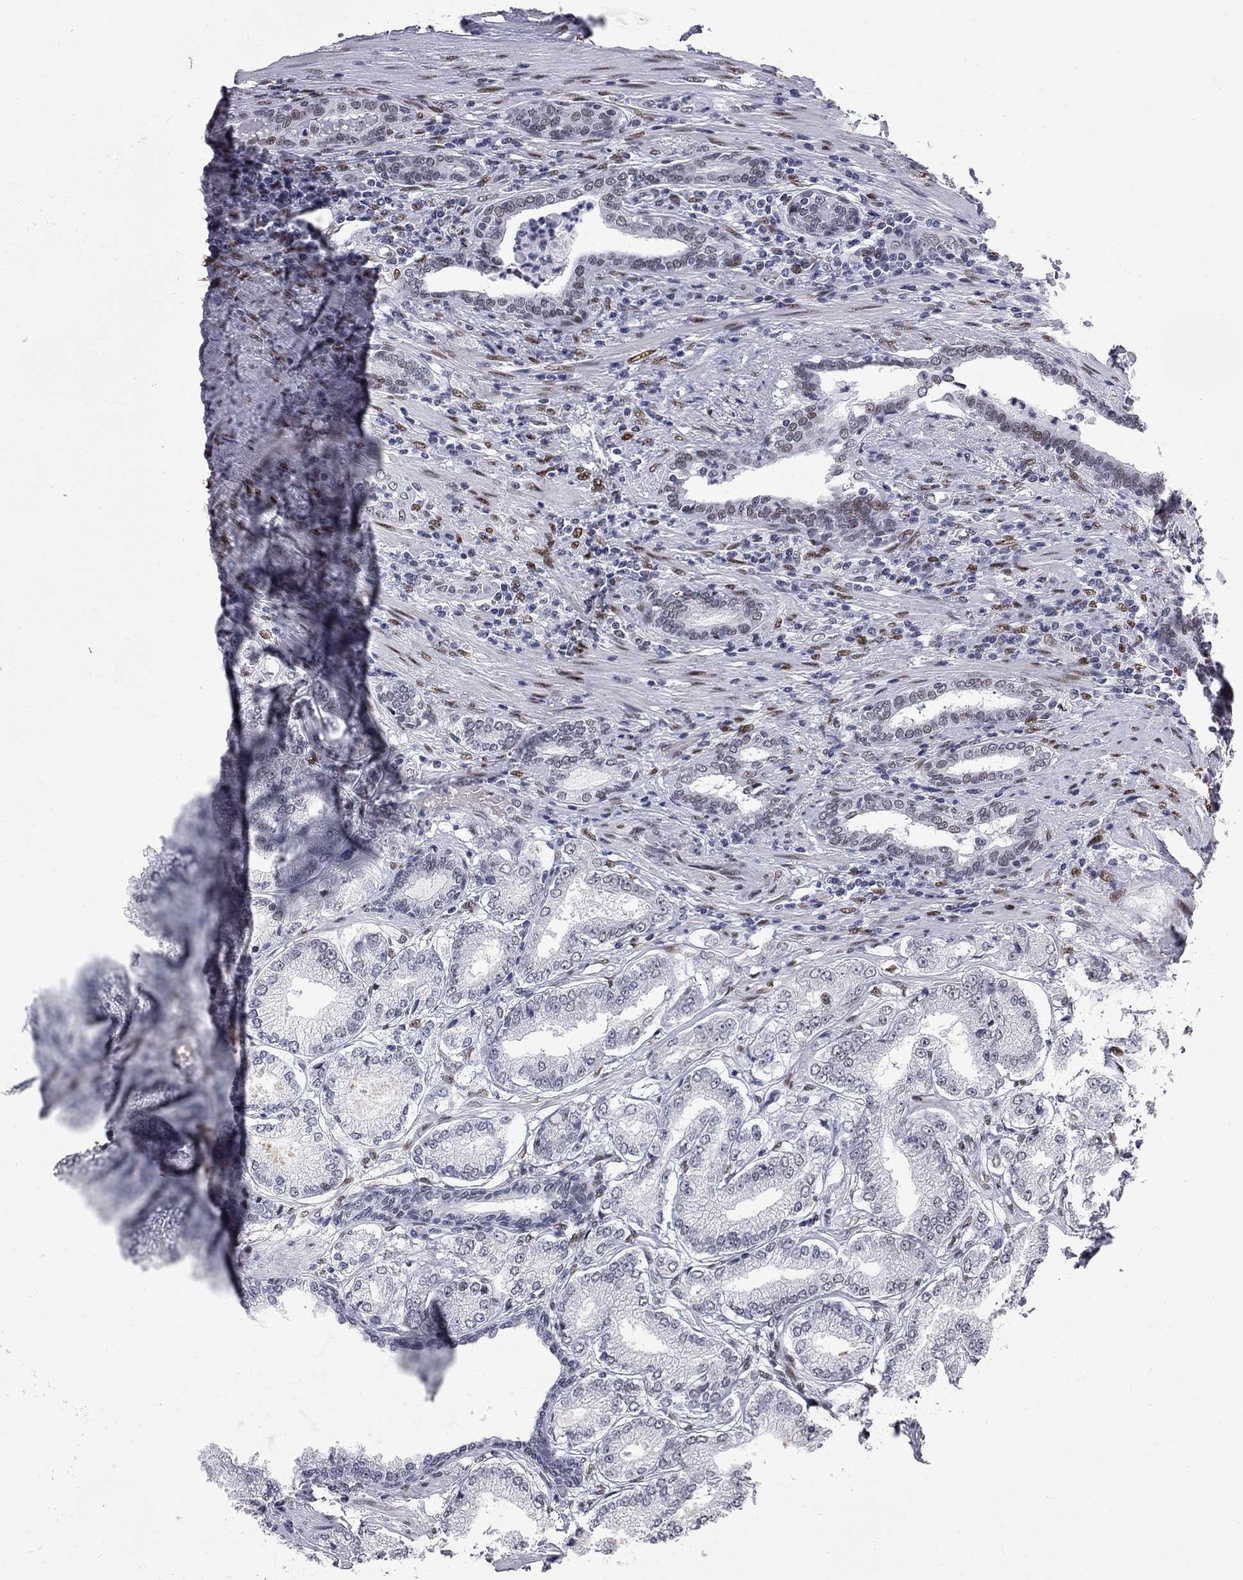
{"staining": {"intensity": "weak", "quantity": "<25%", "location": "nuclear"}, "tissue": "prostate cancer", "cell_type": "Tumor cells", "image_type": "cancer", "snomed": [{"axis": "morphology", "description": "Adenocarcinoma, NOS"}, {"axis": "topography", "description": "Prostate"}], "caption": "Protein analysis of prostate cancer (adenocarcinoma) displays no significant positivity in tumor cells.", "gene": "ZBTB47", "patient": {"sex": "male", "age": 65}}